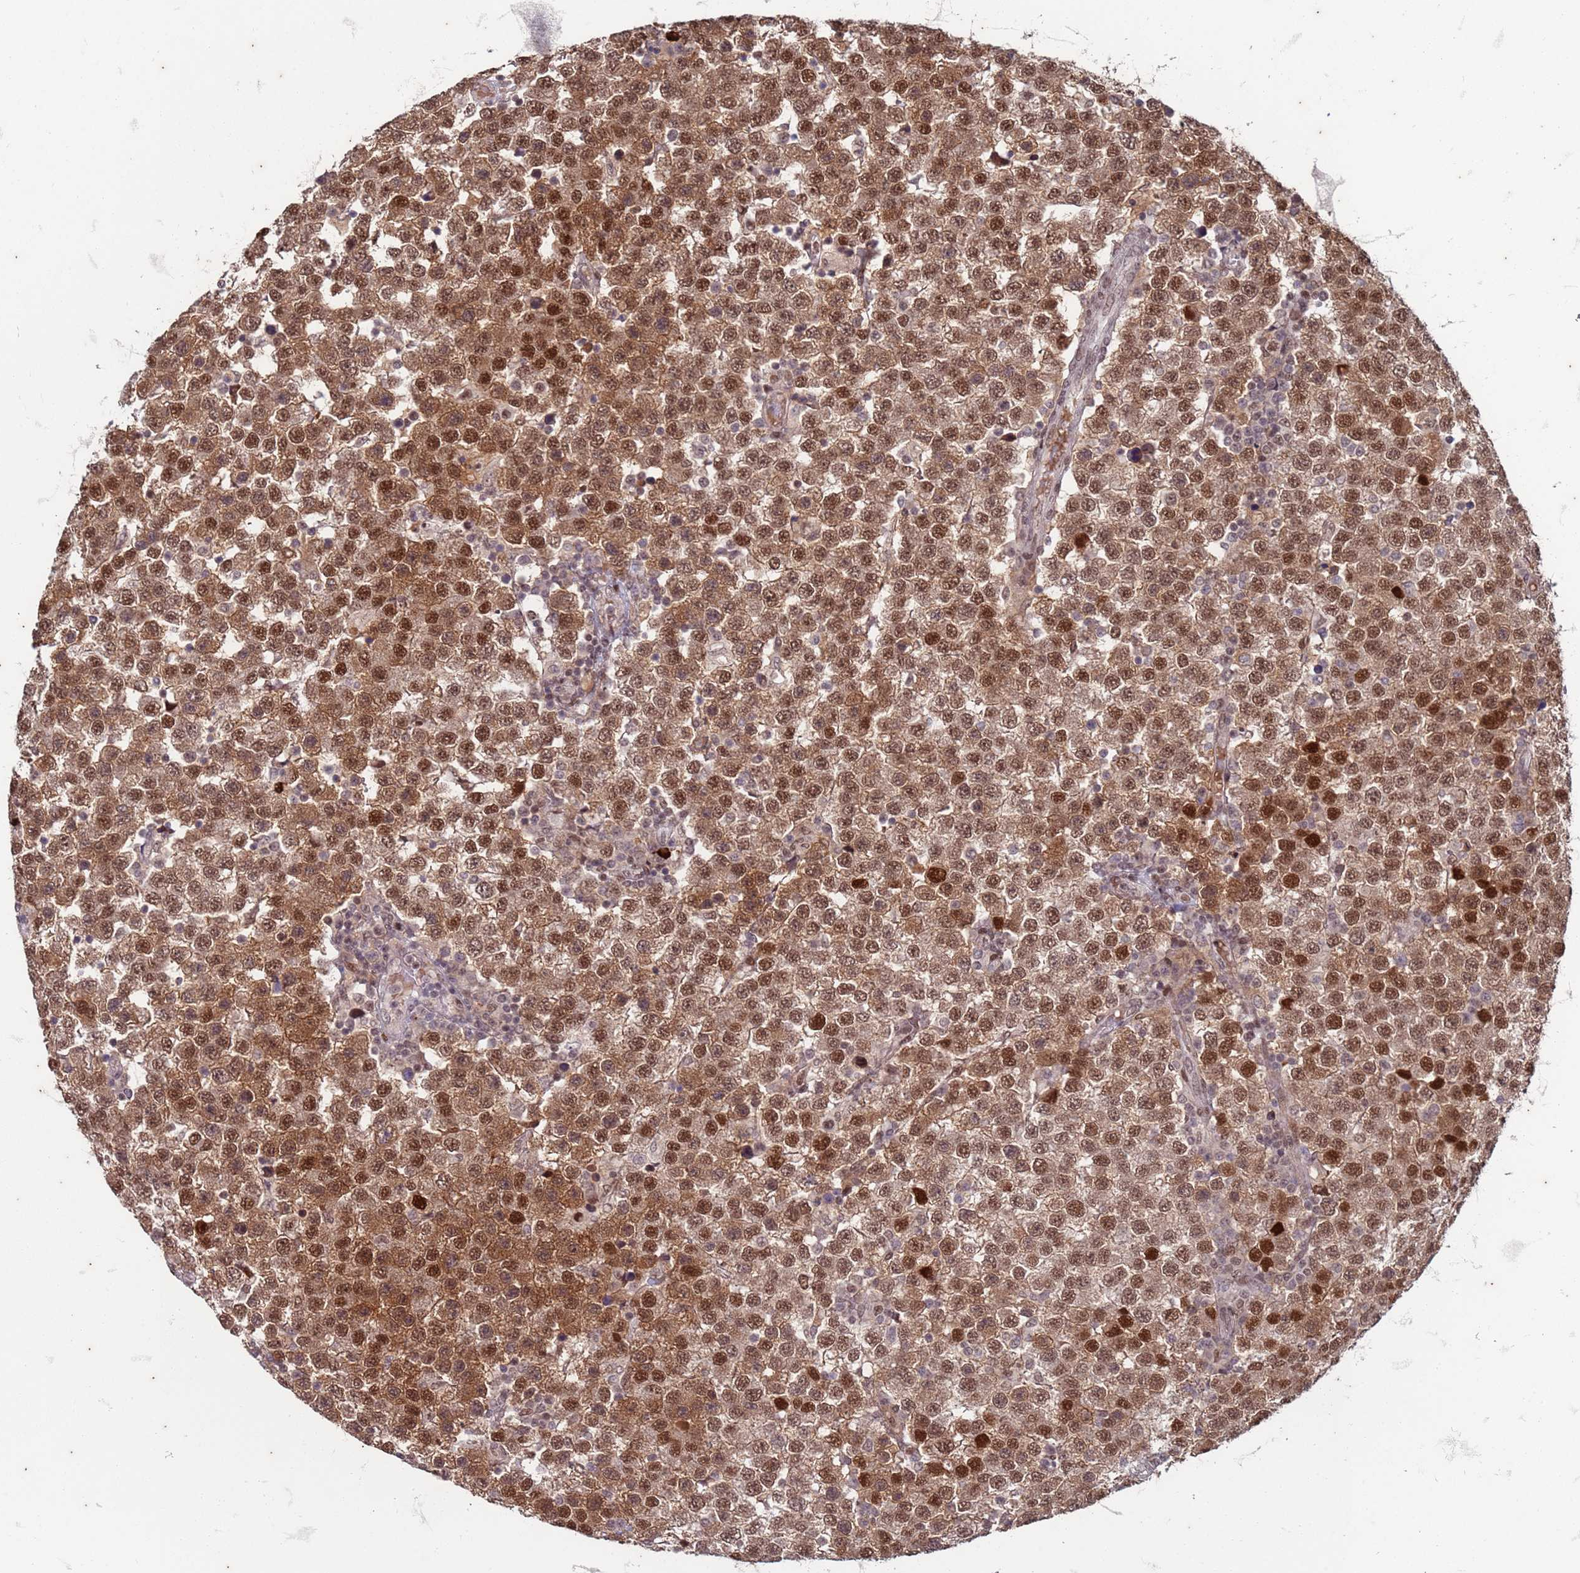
{"staining": {"intensity": "moderate", "quantity": ">75%", "location": "cytoplasmic/membranous,nuclear"}, "tissue": "testis cancer", "cell_type": "Tumor cells", "image_type": "cancer", "snomed": [{"axis": "morphology", "description": "Seminoma, NOS"}, {"axis": "topography", "description": "Testis"}], "caption": "Human seminoma (testis) stained with a protein marker shows moderate staining in tumor cells.", "gene": "TRMT6", "patient": {"sex": "male", "age": 34}}